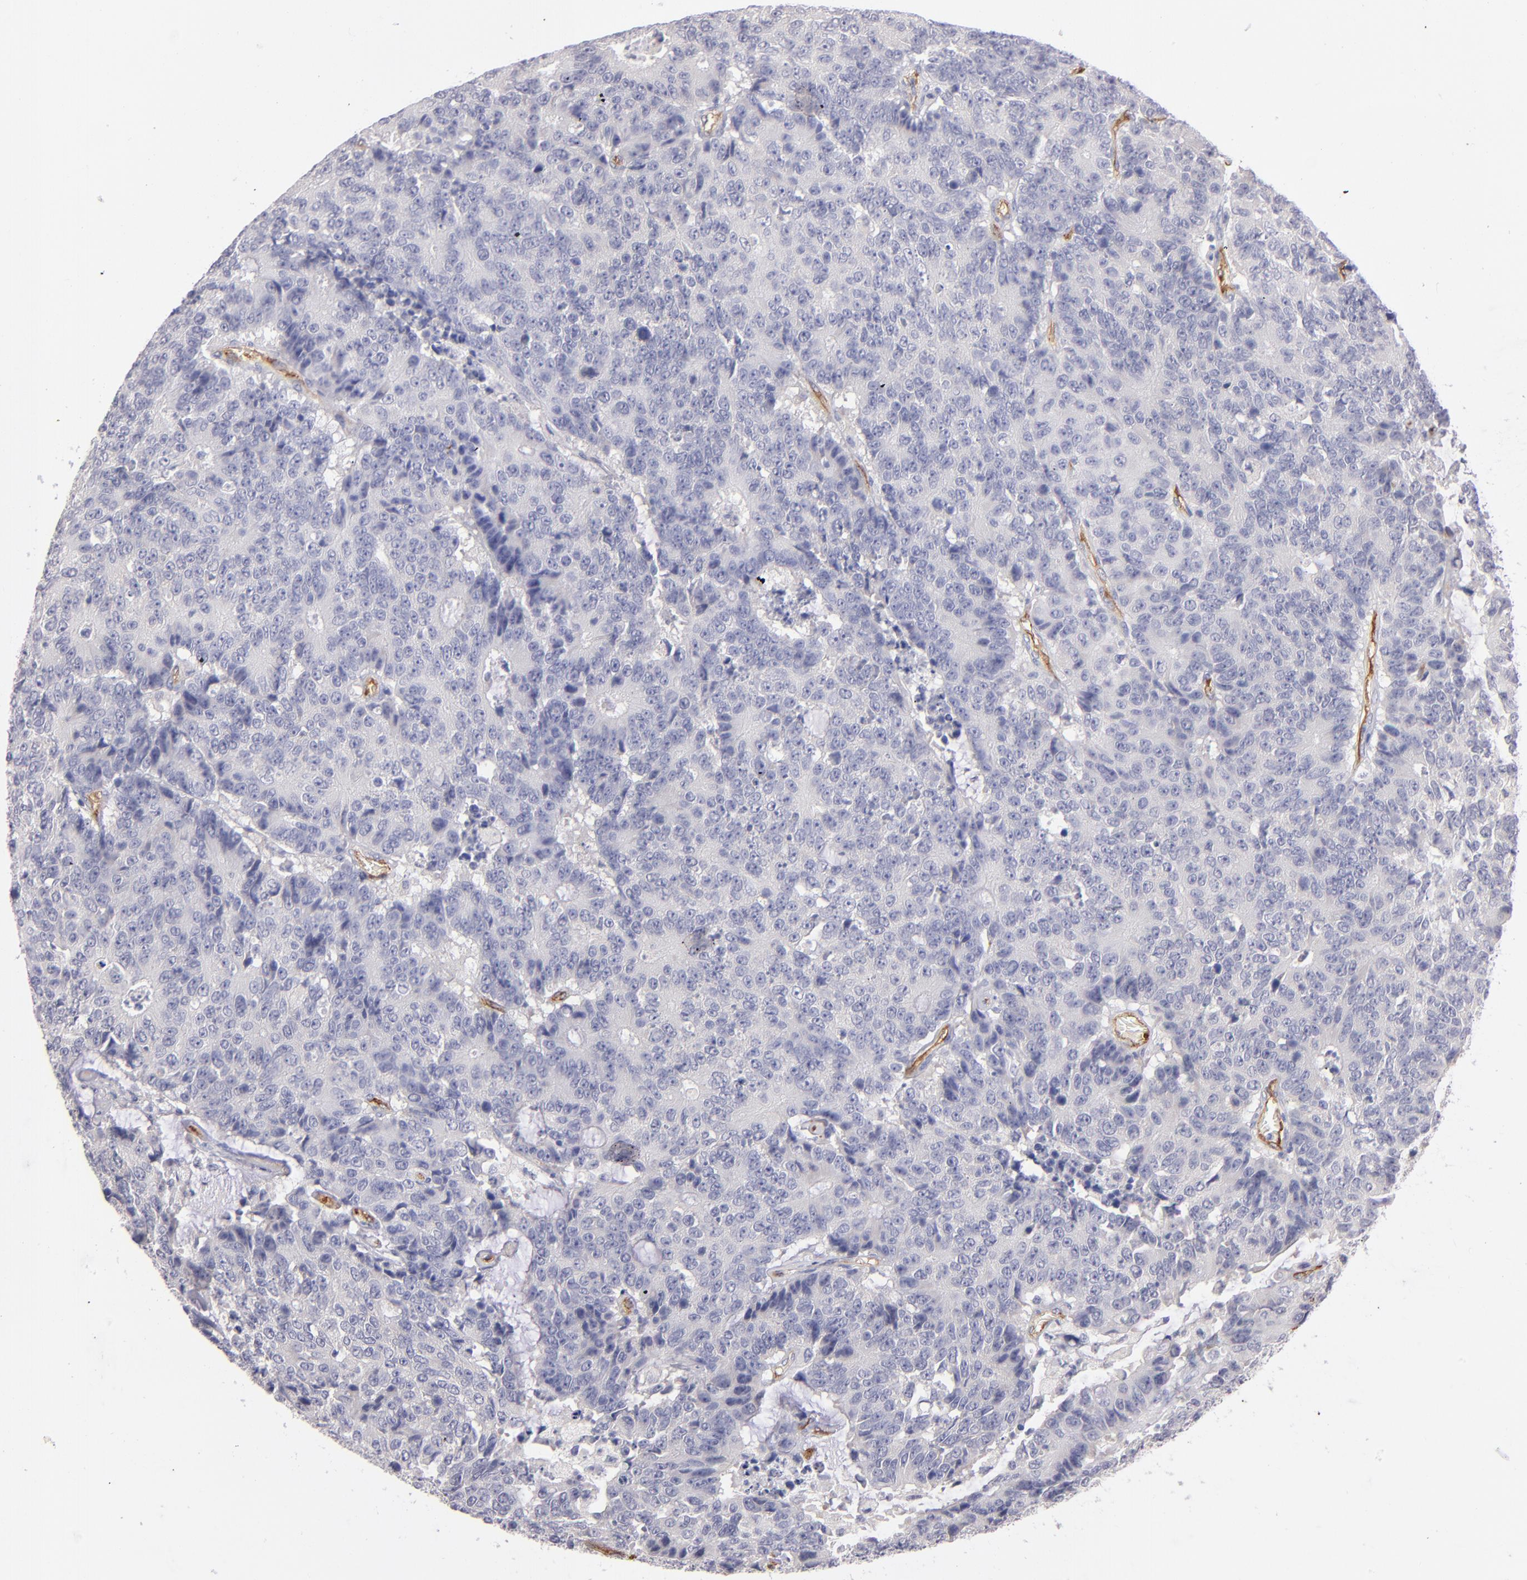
{"staining": {"intensity": "negative", "quantity": "none", "location": "none"}, "tissue": "colorectal cancer", "cell_type": "Tumor cells", "image_type": "cancer", "snomed": [{"axis": "morphology", "description": "Adenocarcinoma, NOS"}, {"axis": "topography", "description": "Colon"}], "caption": "Human adenocarcinoma (colorectal) stained for a protein using immunohistochemistry shows no positivity in tumor cells.", "gene": "PLVAP", "patient": {"sex": "female", "age": 86}}